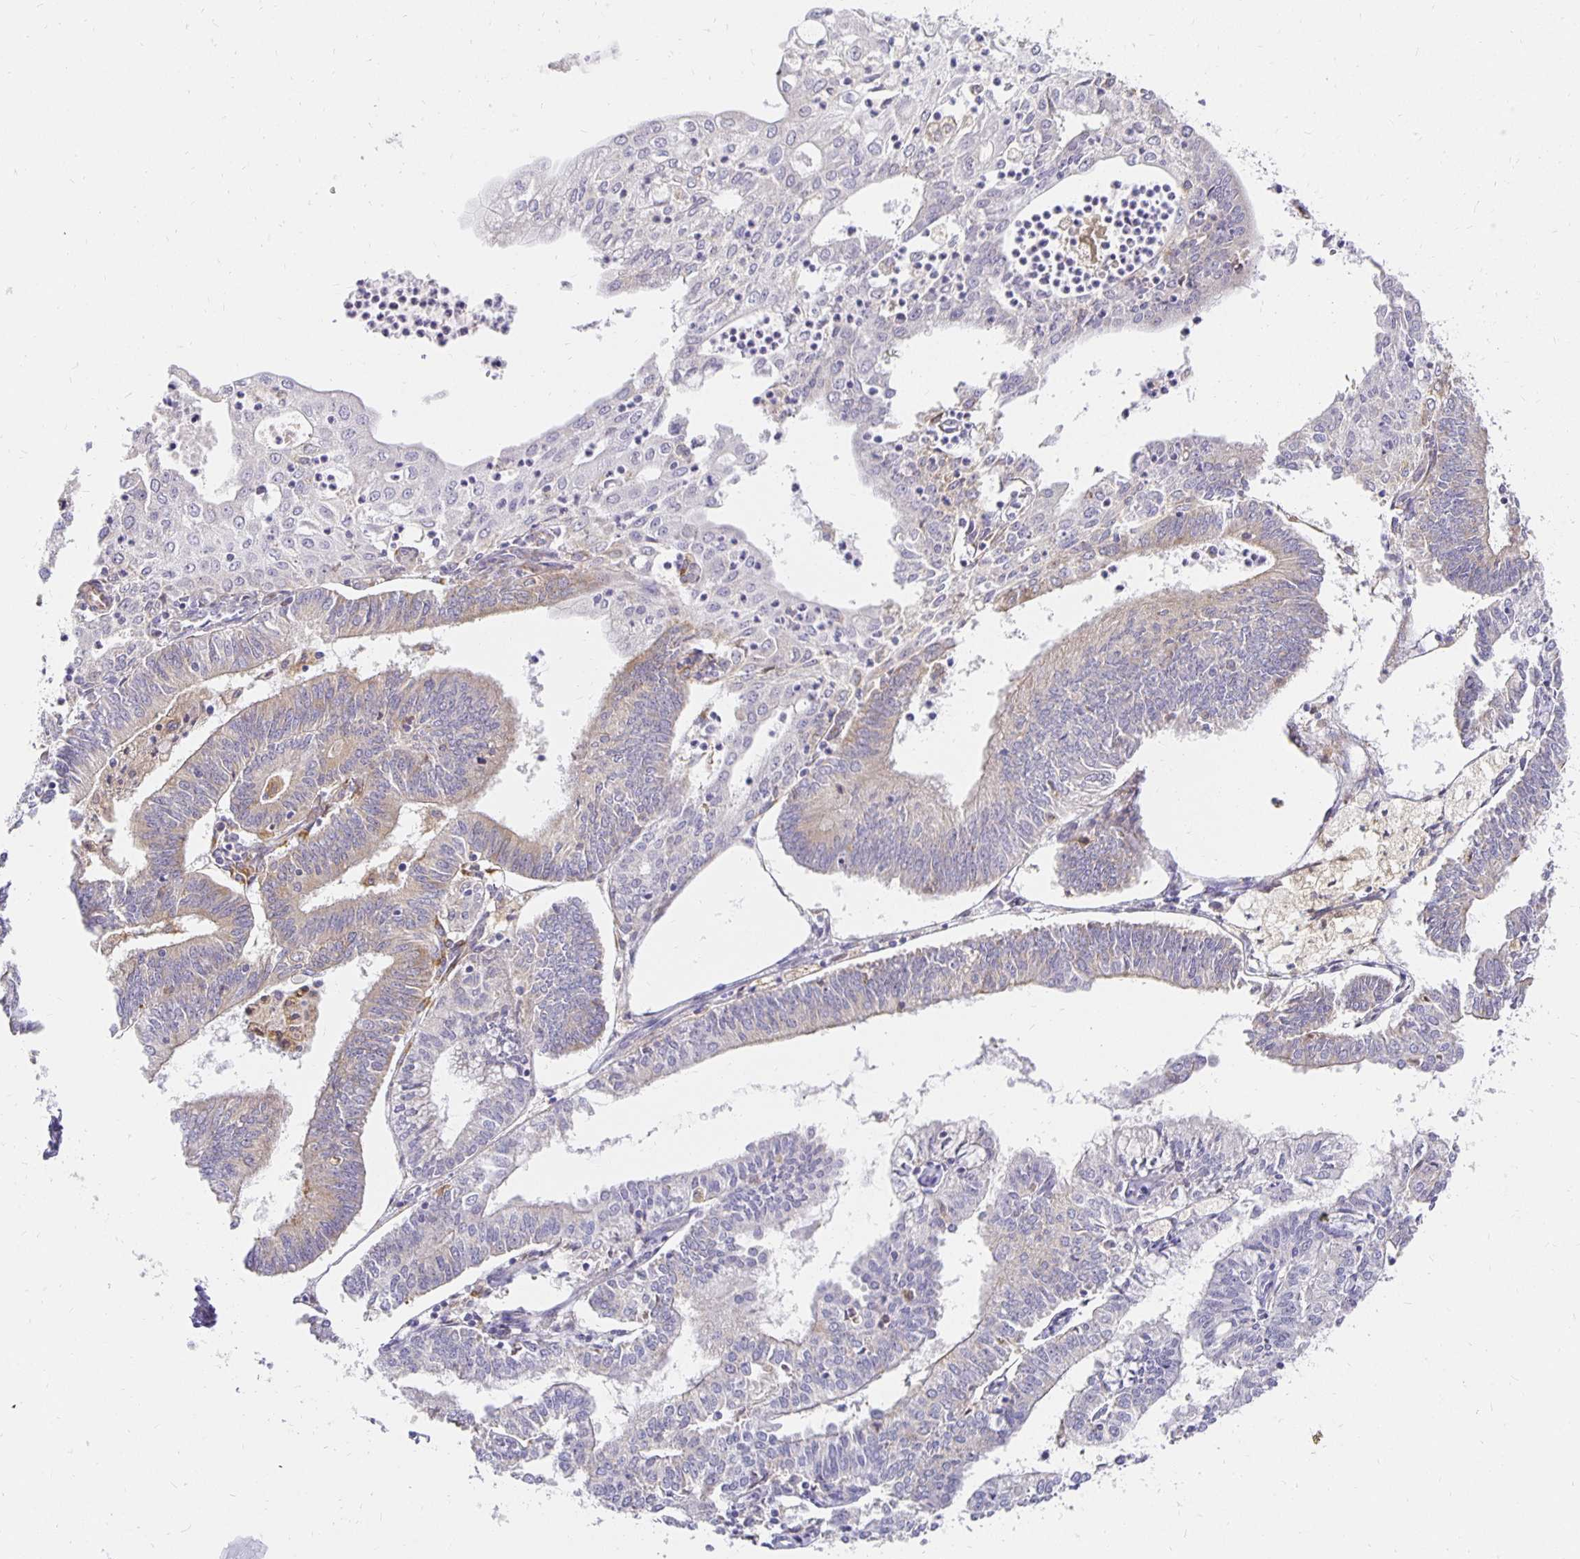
{"staining": {"intensity": "weak", "quantity": "25%-75%", "location": "cytoplasmic/membranous"}, "tissue": "endometrial cancer", "cell_type": "Tumor cells", "image_type": "cancer", "snomed": [{"axis": "morphology", "description": "Adenocarcinoma, NOS"}, {"axis": "topography", "description": "Endometrium"}], "caption": "The immunohistochemical stain labels weak cytoplasmic/membranous expression in tumor cells of endometrial cancer (adenocarcinoma) tissue.", "gene": "PLOD1", "patient": {"sex": "female", "age": 61}}